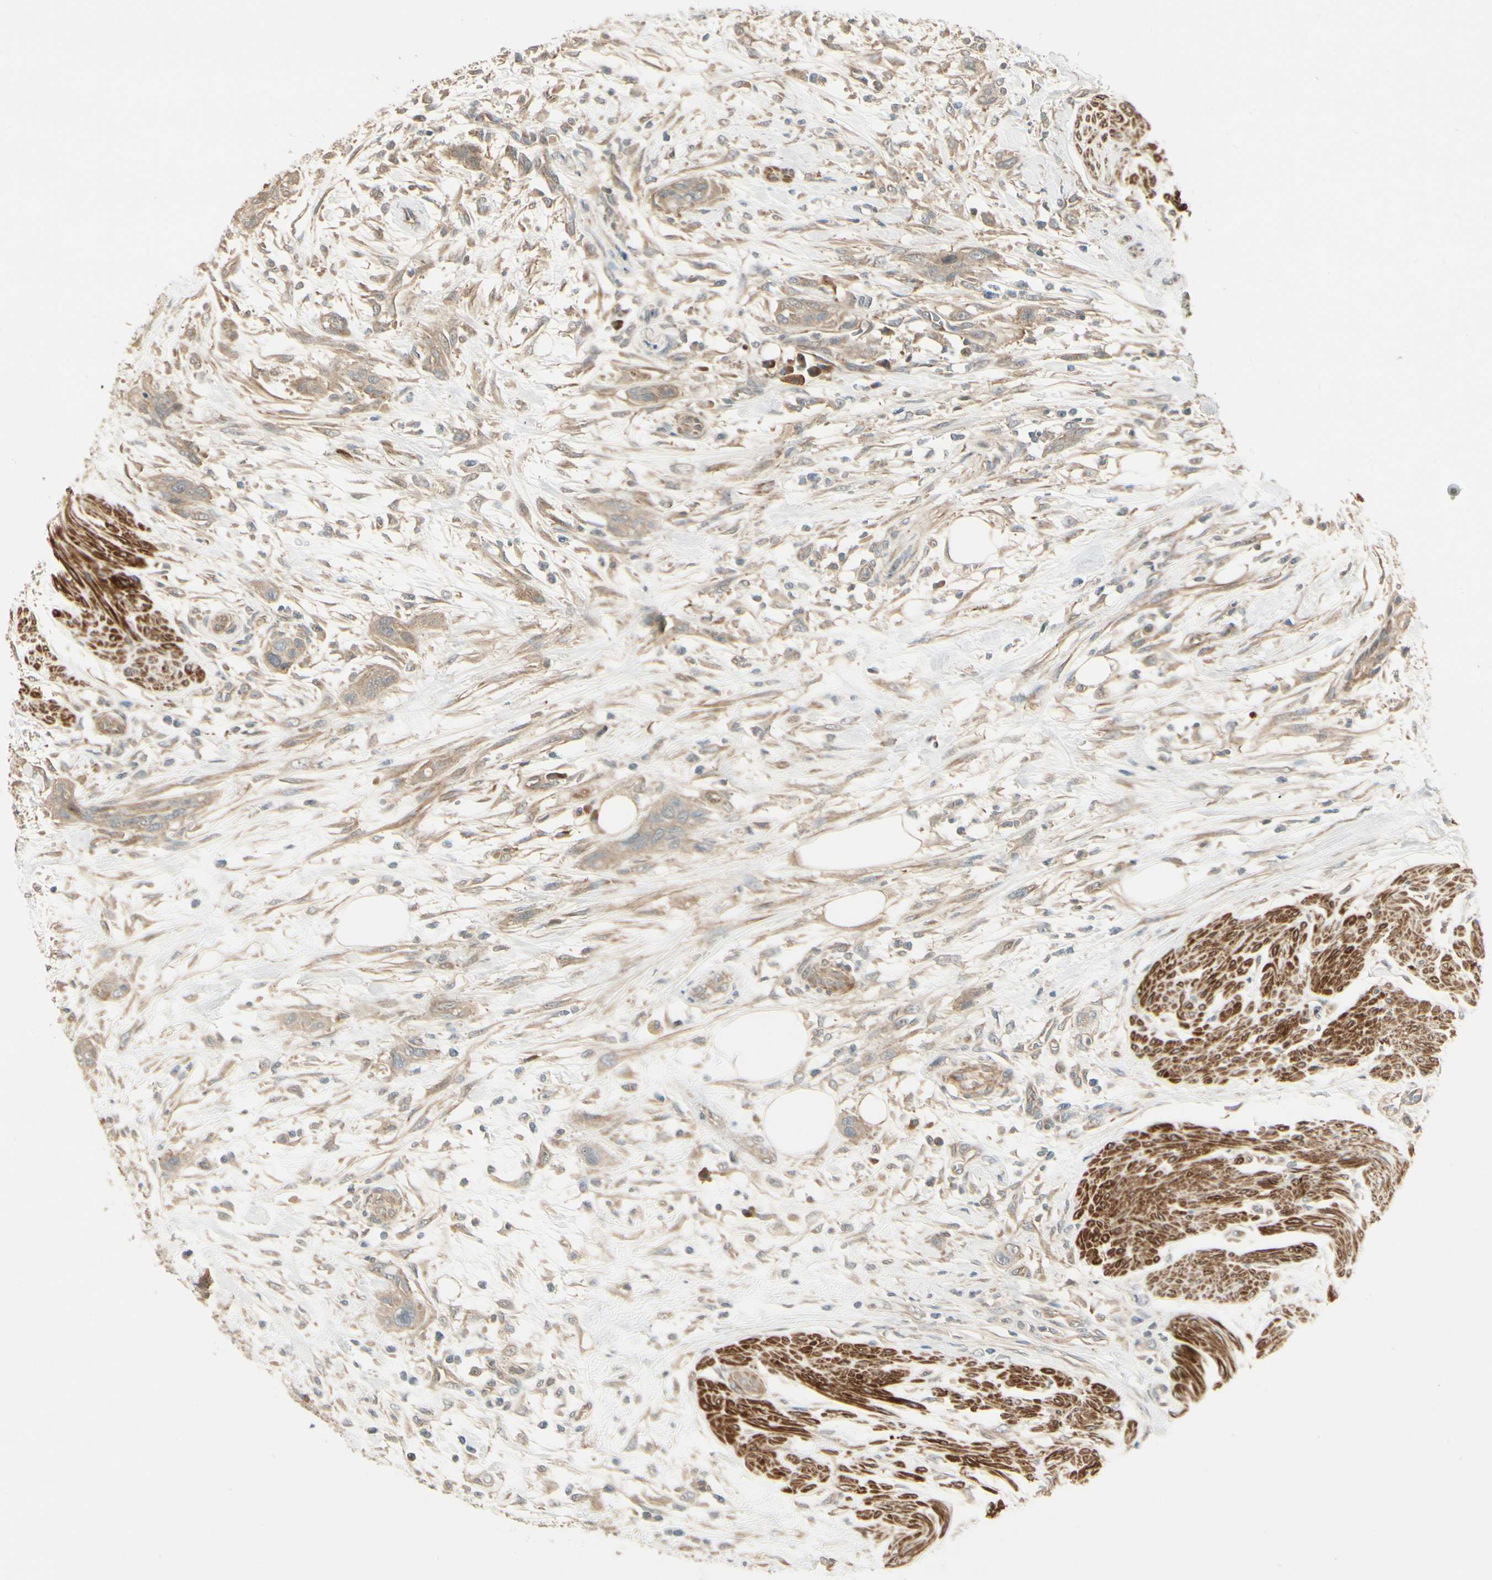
{"staining": {"intensity": "weak", "quantity": ">75%", "location": "cytoplasmic/membranous"}, "tissue": "urothelial cancer", "cell_type": "Tumor cells", "image_type": "cancer", "snomed": [{"axis": "morphology", "description": "Urothelial carcinoma, High grade"}, {"axis": "topography", "description": "Urinary bladder"}], "caption": "Brown immunohistochemical staining in urothelial cancer shows weak cytoplasmic/membranous expression in about >75% of tumor cells.", "gene": "ACVR1", "patient": {"sex": "male", "age": 35}}